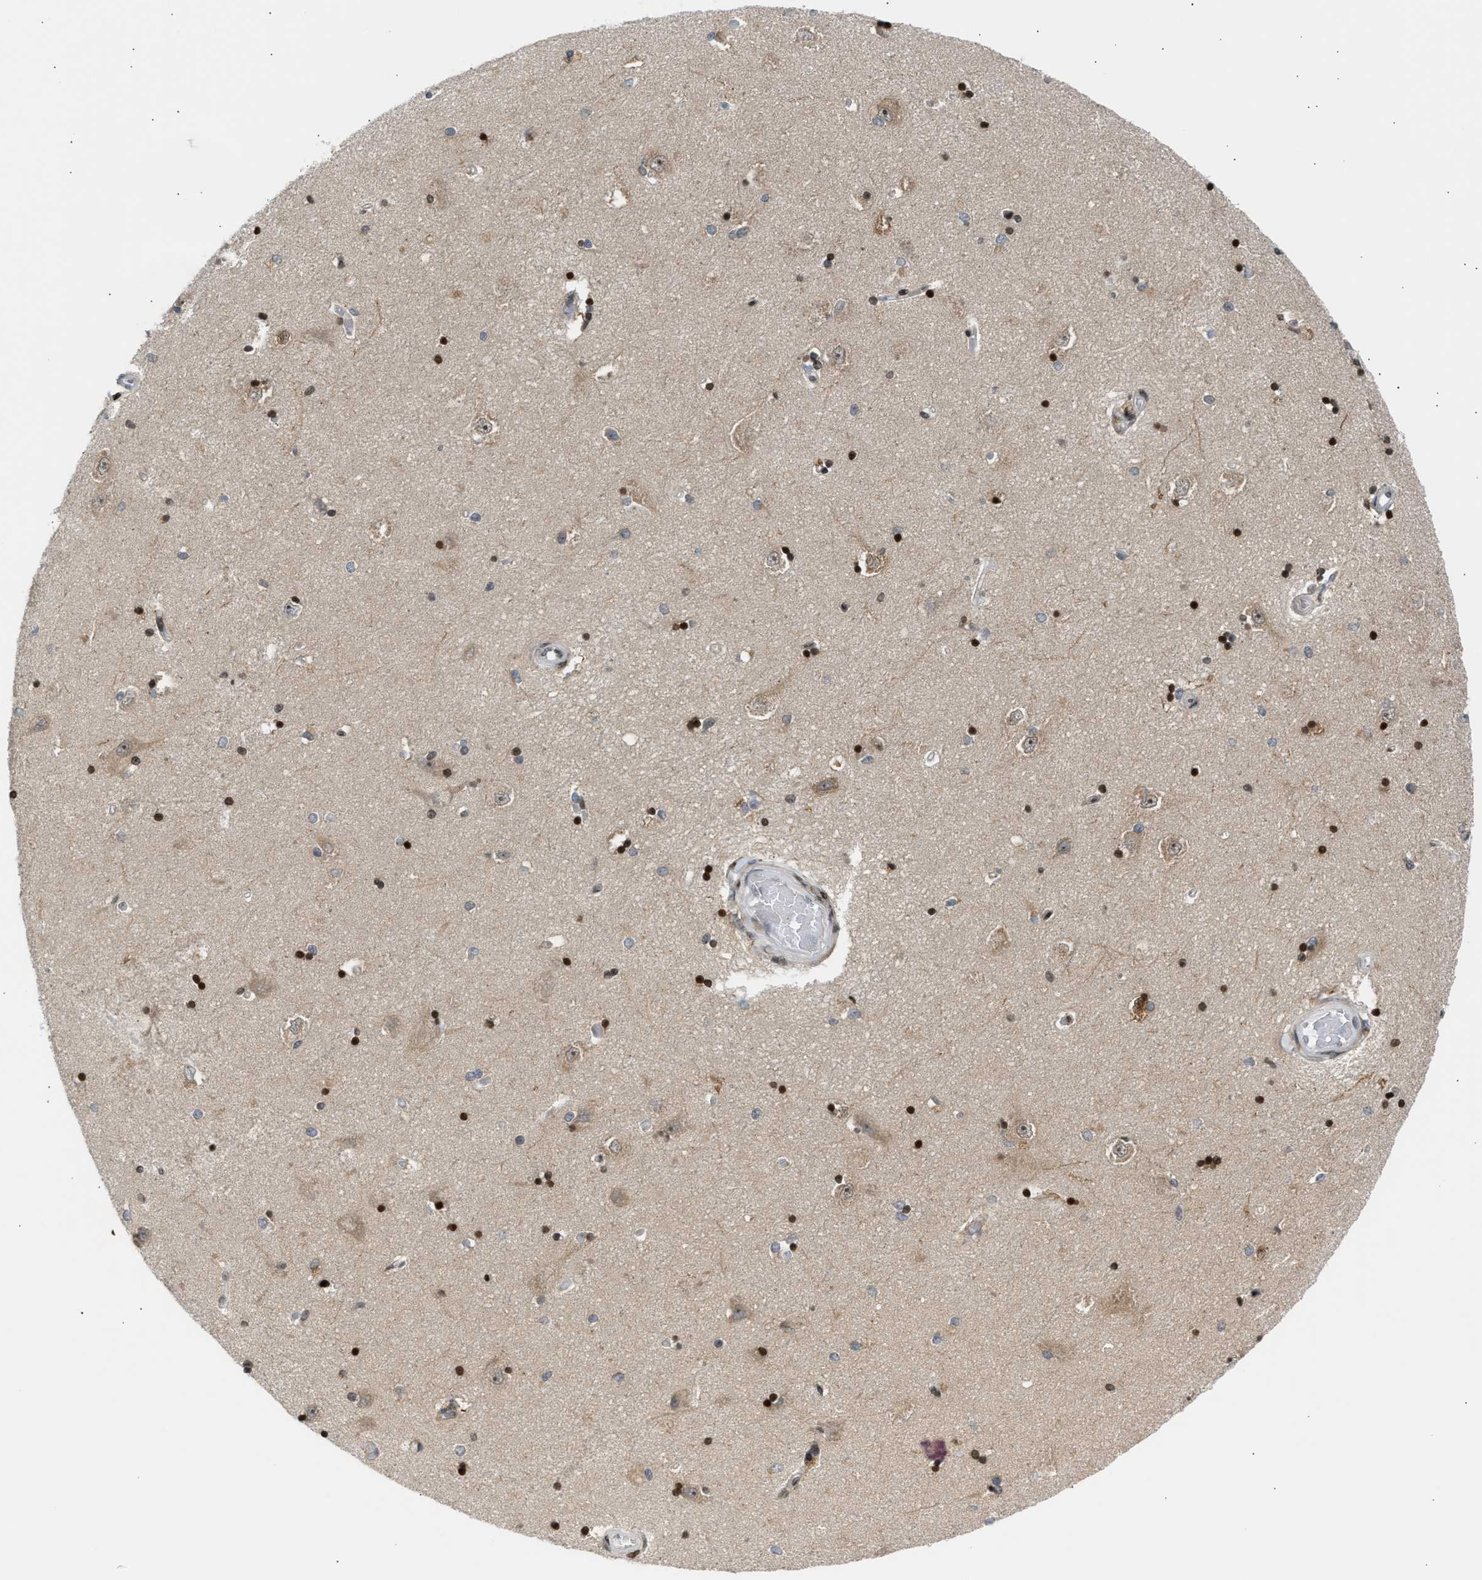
{"staining": {"intensity": "moderate", "quantity": "25%-75%", "location": "nuclear"}, "tissue": "hippocampus", "cell_type": "Glial cells", "image_type": "normal", "snomed": [{"axis": "morphology", "description": "Normal tissue, NOS"}, {"axis": "topography", "description": "Hippocampus"}], "caption": "High-power microscopy captured an immunohistochemistry (IHC) micrograph of benign hippocampus, revealing moderate nuclear expression in approximately 25%-75% of glial cells.", "gene": "NPS", "patient": {"sex": "male", "age": 45}}